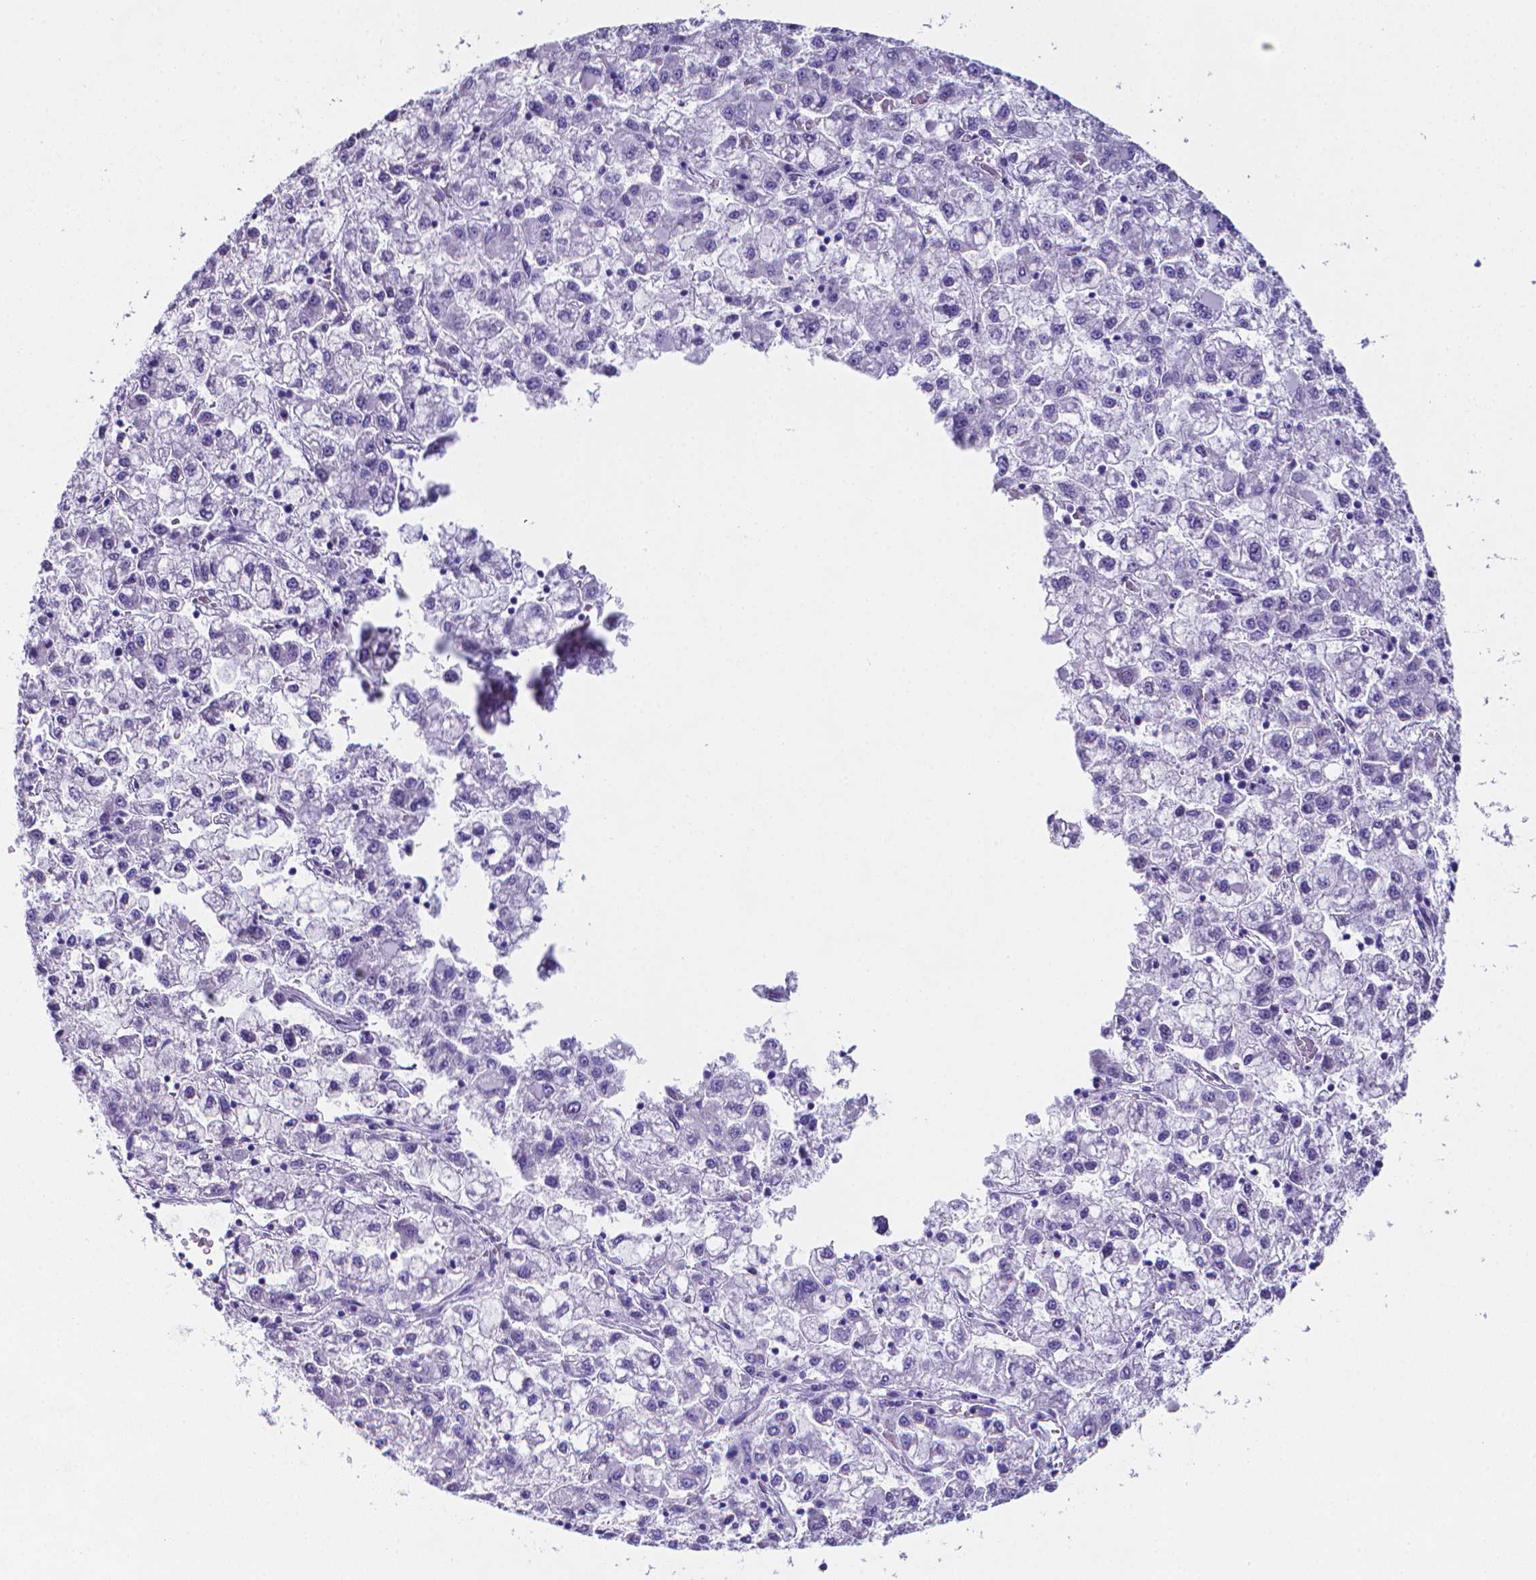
{"staining": {"intensity": "negative", "quantity": "none", "location": "none"}, "tissue": "liver cancer", "cell_type": "Tumor cells", "image_type": "cancer", "snomed": [{"axis": "morphology", "description": "Carcinoma, Hepatocellular, NOS"}, {"axis": "topography", "description": "Liver"}], "caption": "Immunohistochemical staining of human liver cancer reveals no significant expression in tumor cells.", "gene": "LRRC73", "patient": {"sex": "male", "age": 40}}